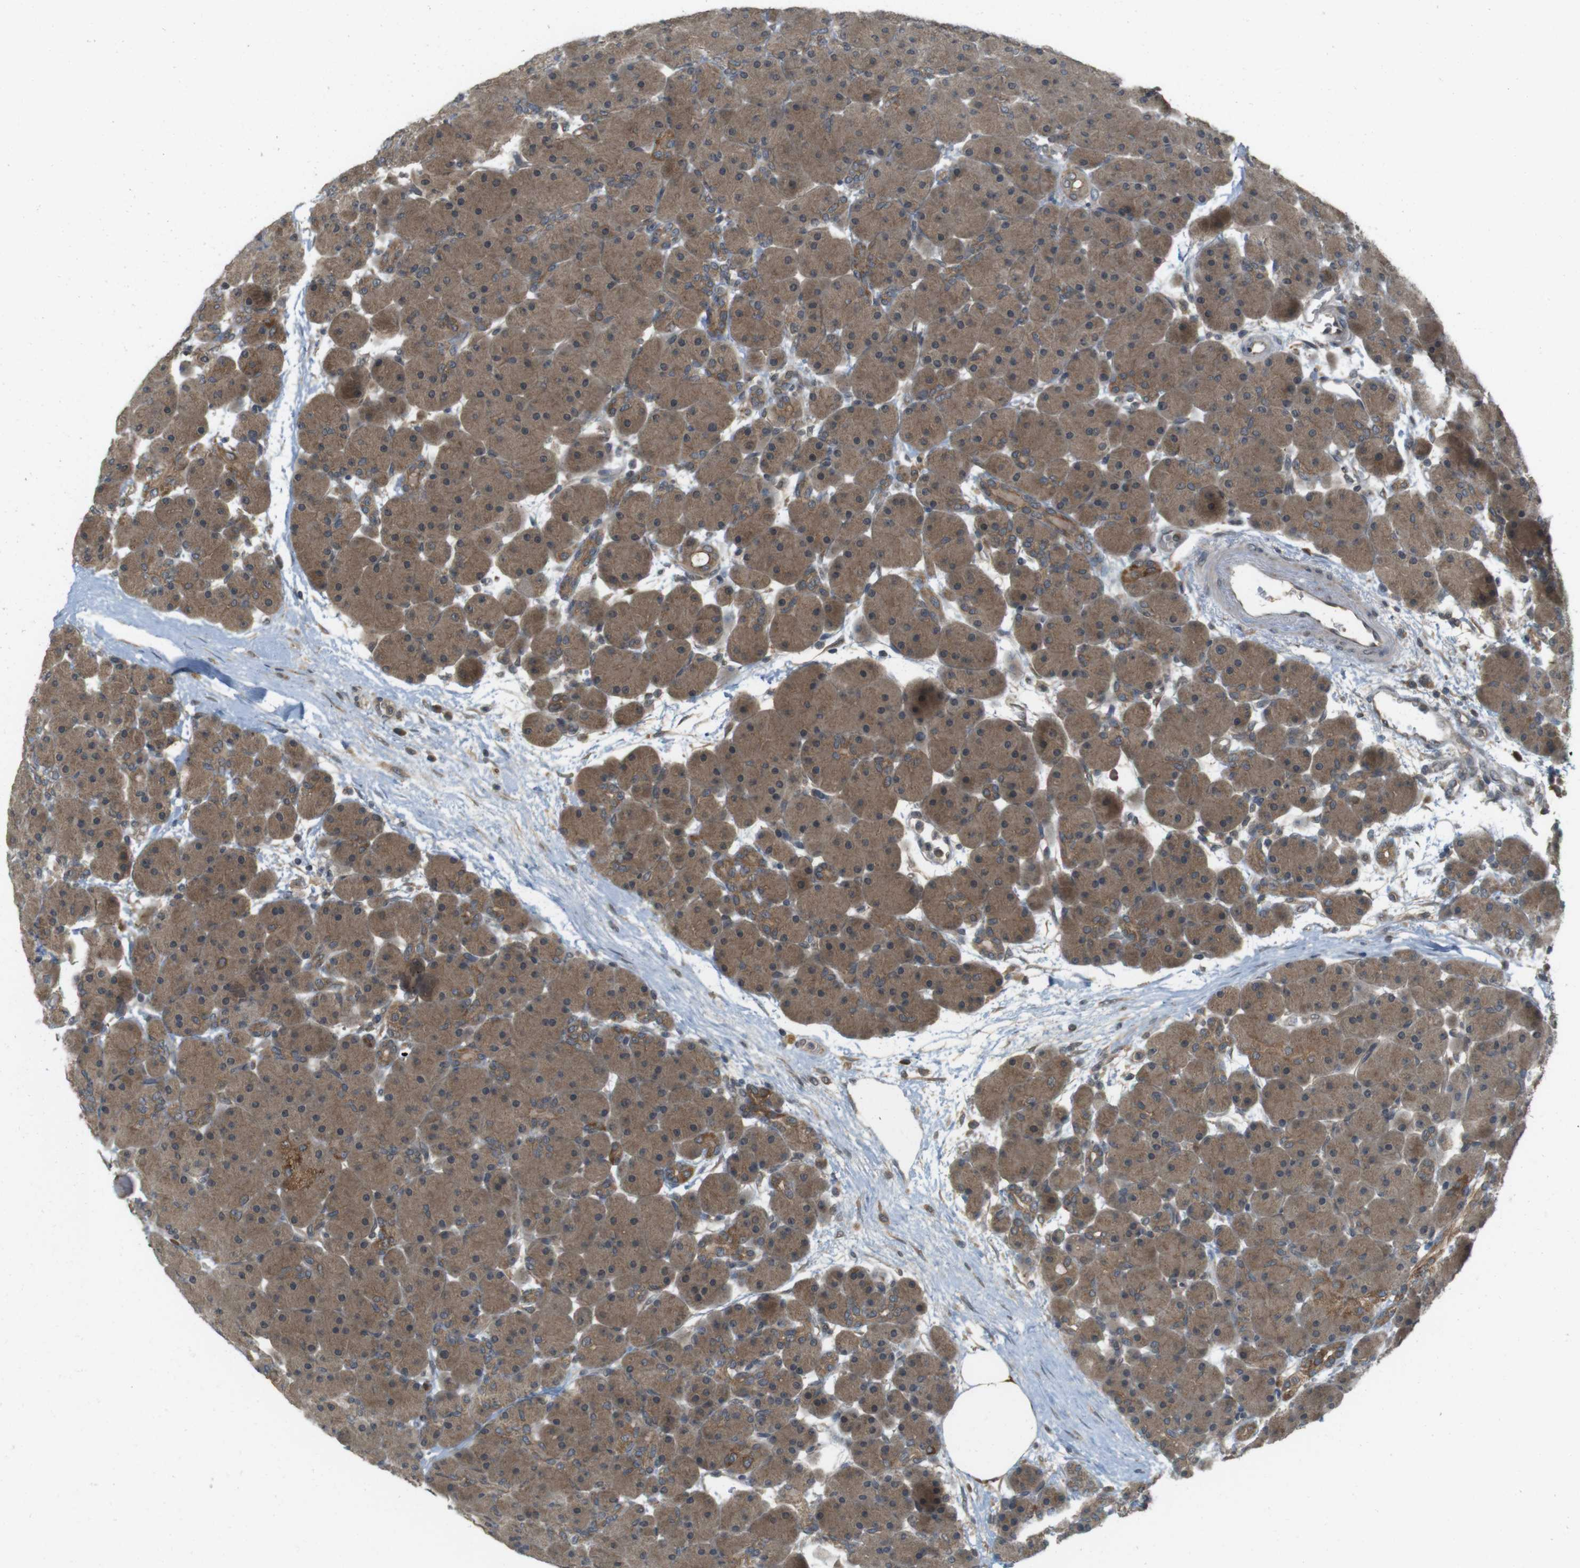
{"staining": {"intensity": "moderate", "quantity": ">75%", "location": "cytoplasmic/membranous"}, "tissue": "pancreas", "cell_type": "Exocrine glandular cells", "image_type": "normal", "snomed": [{"axis": "morphology", "description": "Normal tissue, NOS"}, {"axis": "topography", "description": "Pancreas"}], "caption": "Immunohistochemical staining of benign pancreas displays medium levels of moderate cytoplasmic/membranous expression in approximately >75% of exocrine glandular cells.", "gene": "RNF130", "patient": {"sex": "male", "age": 66}}